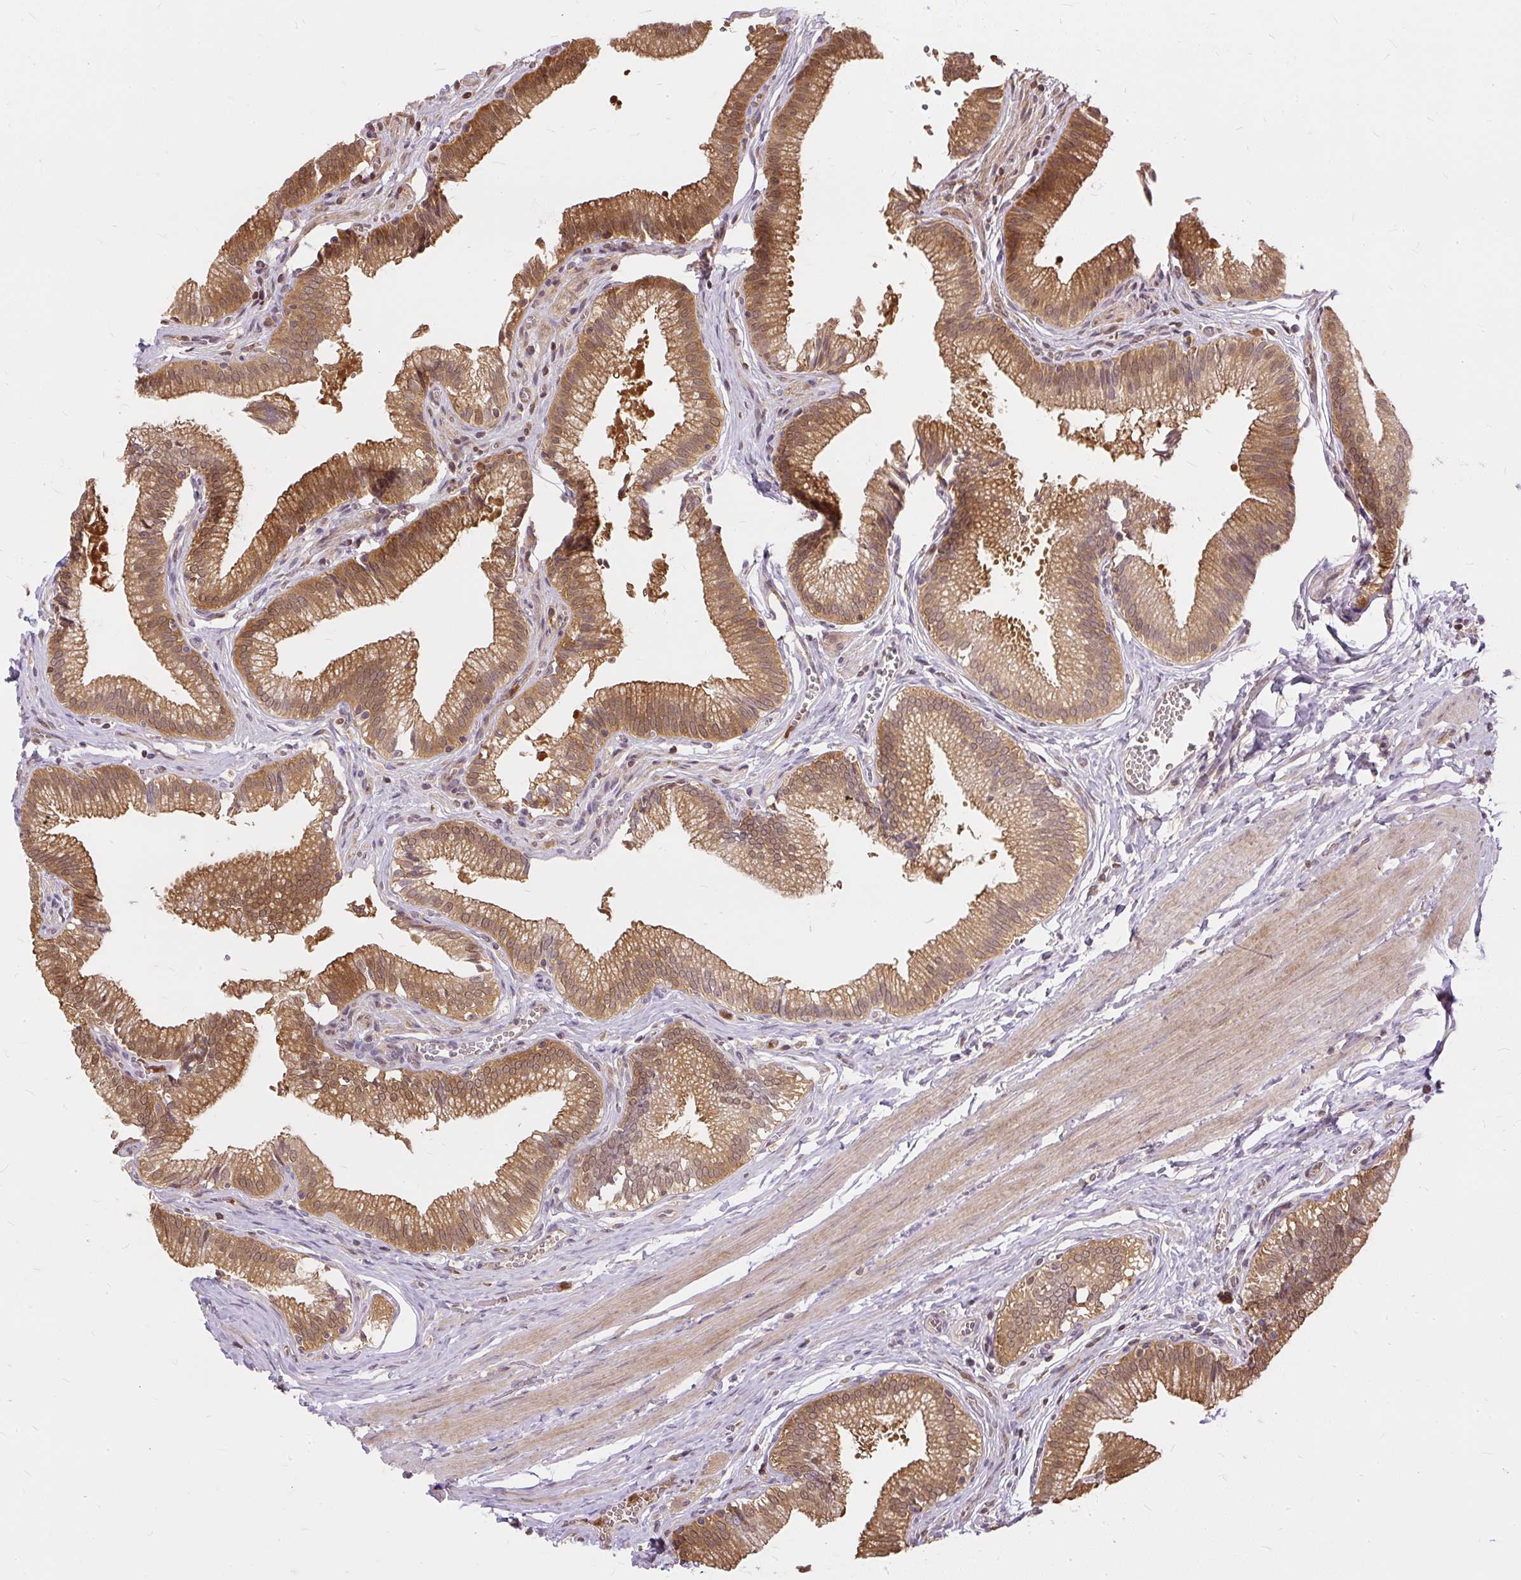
{"staining": {"intensity": "moderate", "quantity": ">75%", "location": "cytoplasmic/membranous"}, "tissue": "gallbladder", "cell_type": "Glandular cells", "image_type": "normal", "snomed": [{"axis": "morphology", "description": "Normal tissue, NOS"}, {"axis": "topography", "description": "Gallbladder"}, {"axis": "topography", "description": "Peripheral nerve tissue"}], "caption": "IHC photomicrograph of normal human gallbladder stained for a protein (brown), which displays medium levels of moderate cytoplasmic/membranous expression in about >75% of glandular cells.", "gene": "AP5S1", "patient": {"sex": "male", "age": 17}}